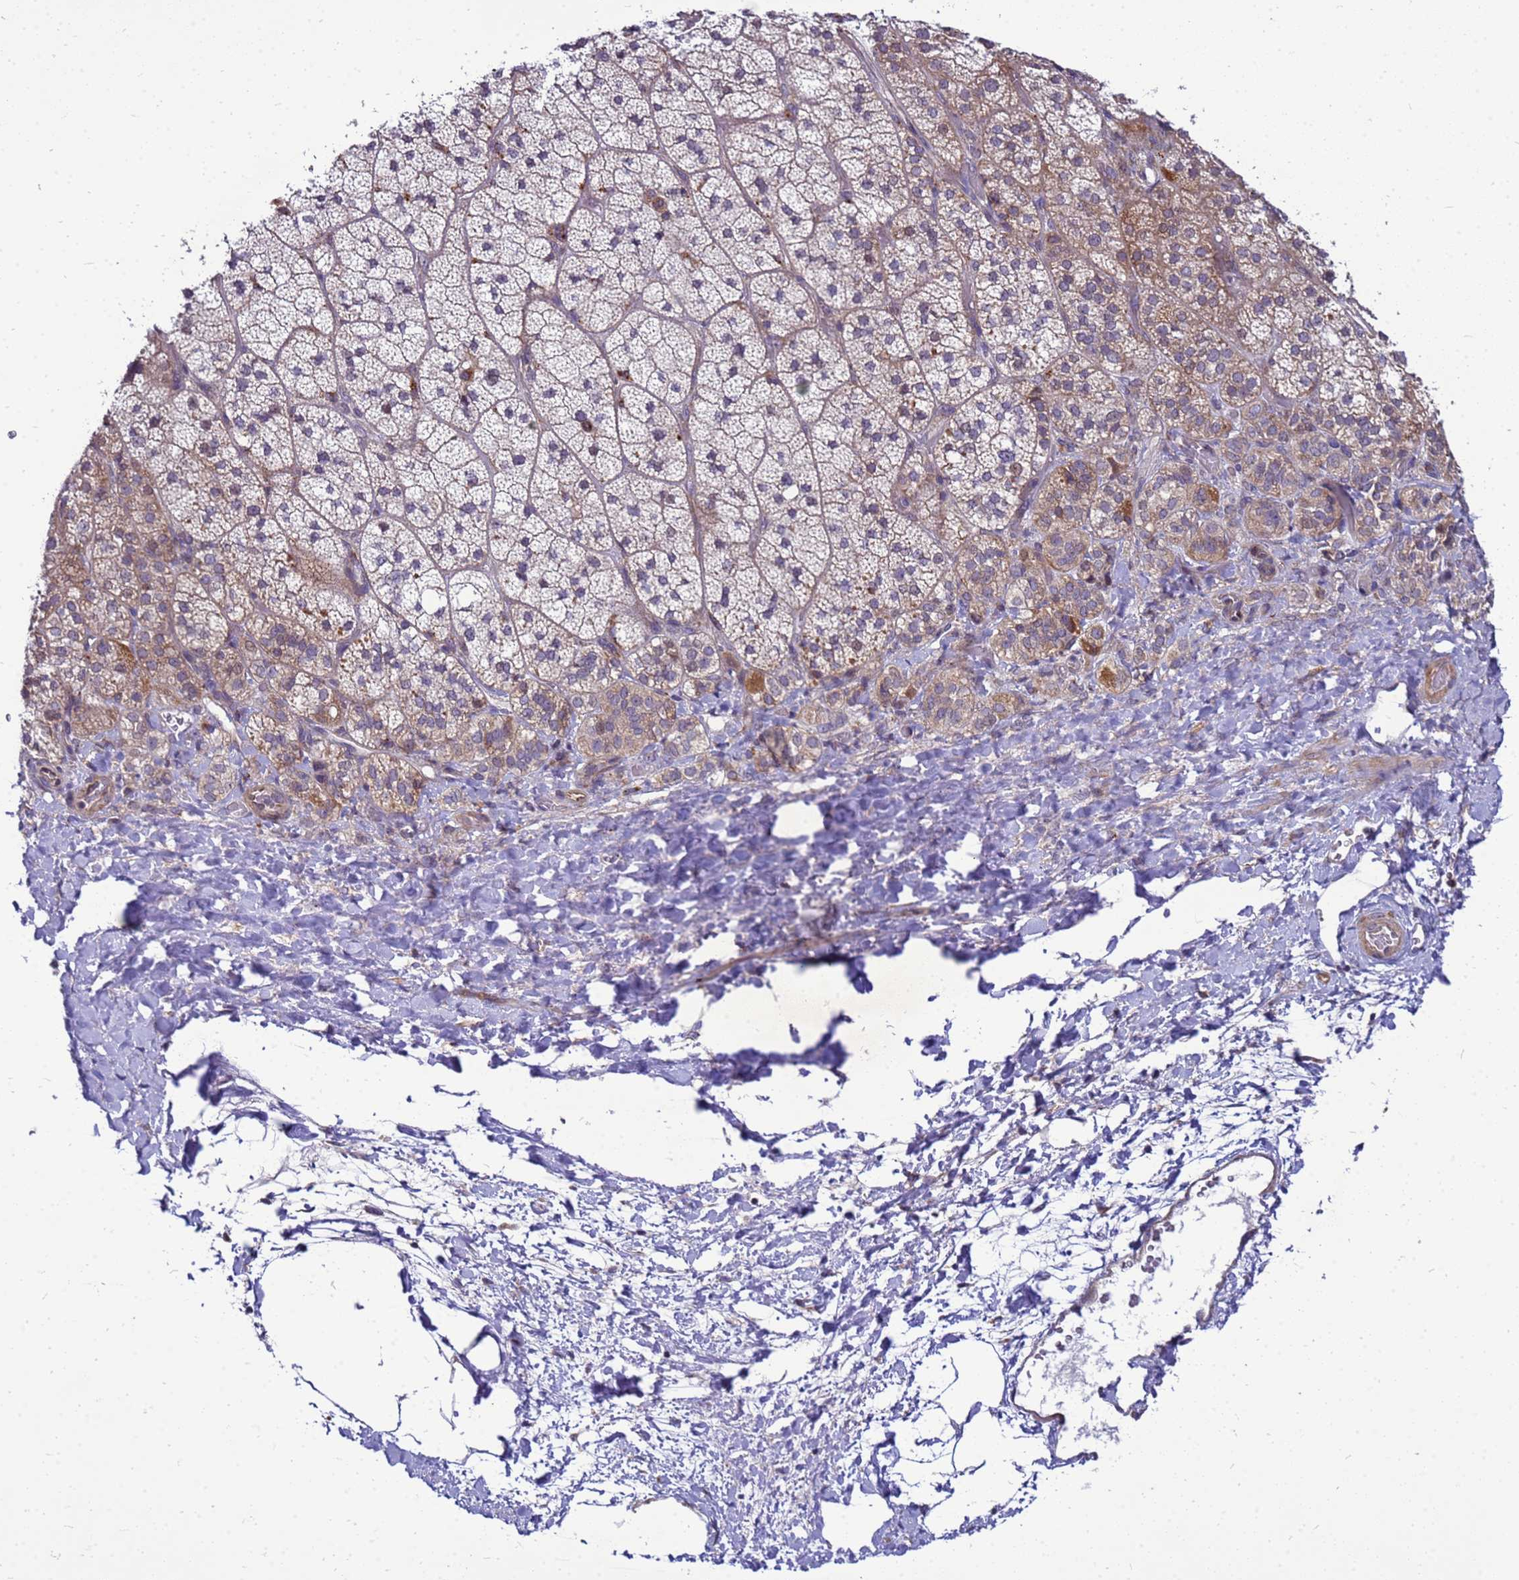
{"staining": {"intensity": "strong", "quantity": "25%-75%", "location": "cytoplasmic/membranous"}, "tissue": "adrenal gland", "cell_type": "Glandular cells", "image_type": "normal", "snomed": [{"axis": "morphology", "description": "Normal tissue, NOS"}, {"axis": "topography", "description": "Adrenal gland"}], "caption": "DAB (3,3'-diaminobenzidine) immunohistochemical staining of unremarkable human adrenal gland reveals strong cytoplasmic/membranous protein positivity in about 25%-75% of glandular cells.", "gene": "C12orf43", "patient": {"sex": "male", "age": 57}}